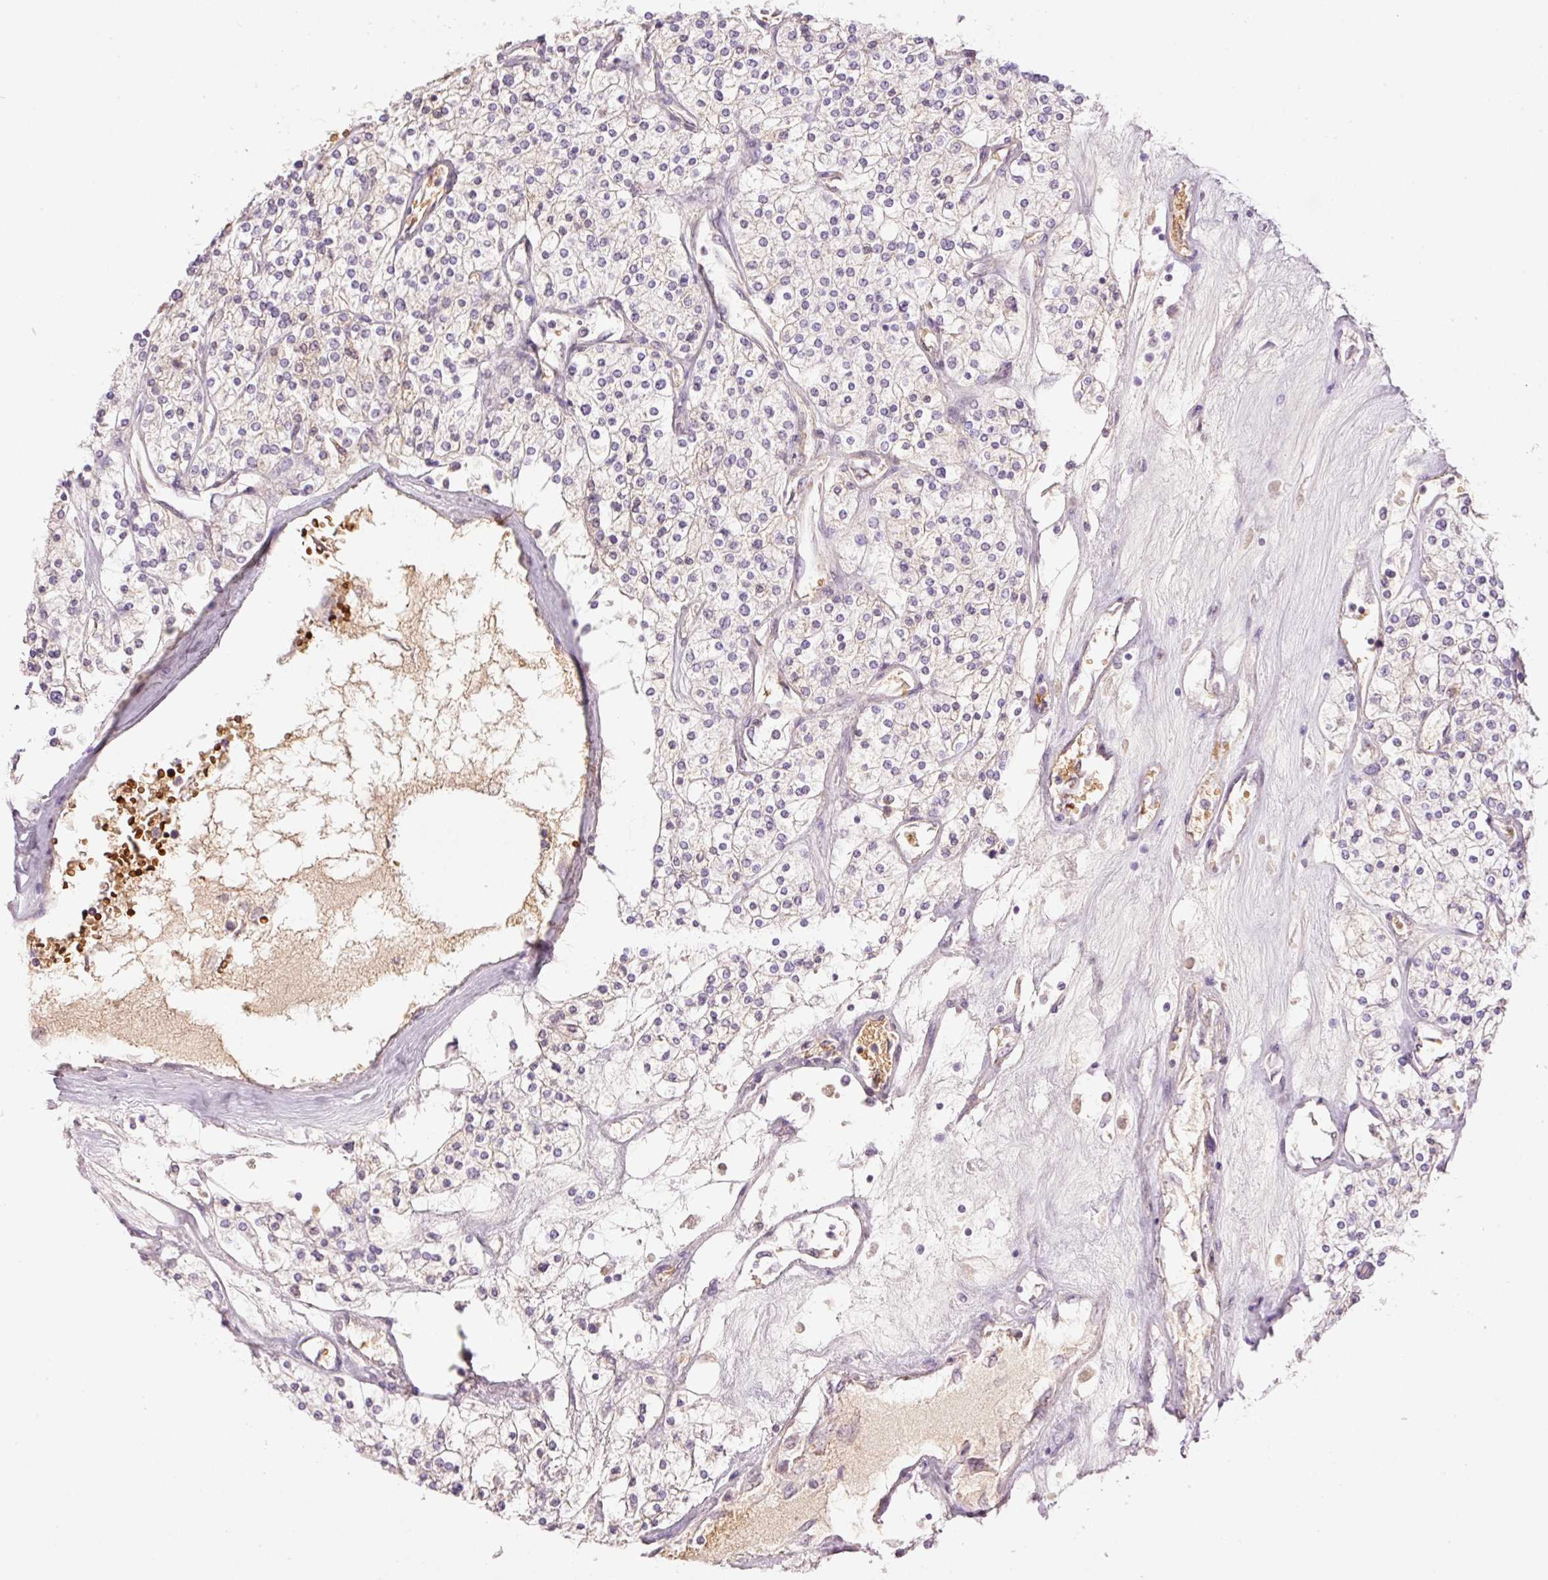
{"staining": {"intensity": "negative", "quantity": "none", "location": "none"}, "tissue": "renal cancer", "cell_type": "Tumor cells", "image_type": "cancer", "snomed": [{"axis": "morphology", "description": "Adenocarcinoma, NOS"}, {"axis": "topography", "description": "Kidney"}], "caption": "A micrograph of human adenocarcinoma (renal) is negative for staining in tumor cells. (DAB (3,3'-diaminobenzidine) IHC with hematoxylin counter stain).", "gene": "LY6G6D", "patient": {"sex": "male", "age": 80}}